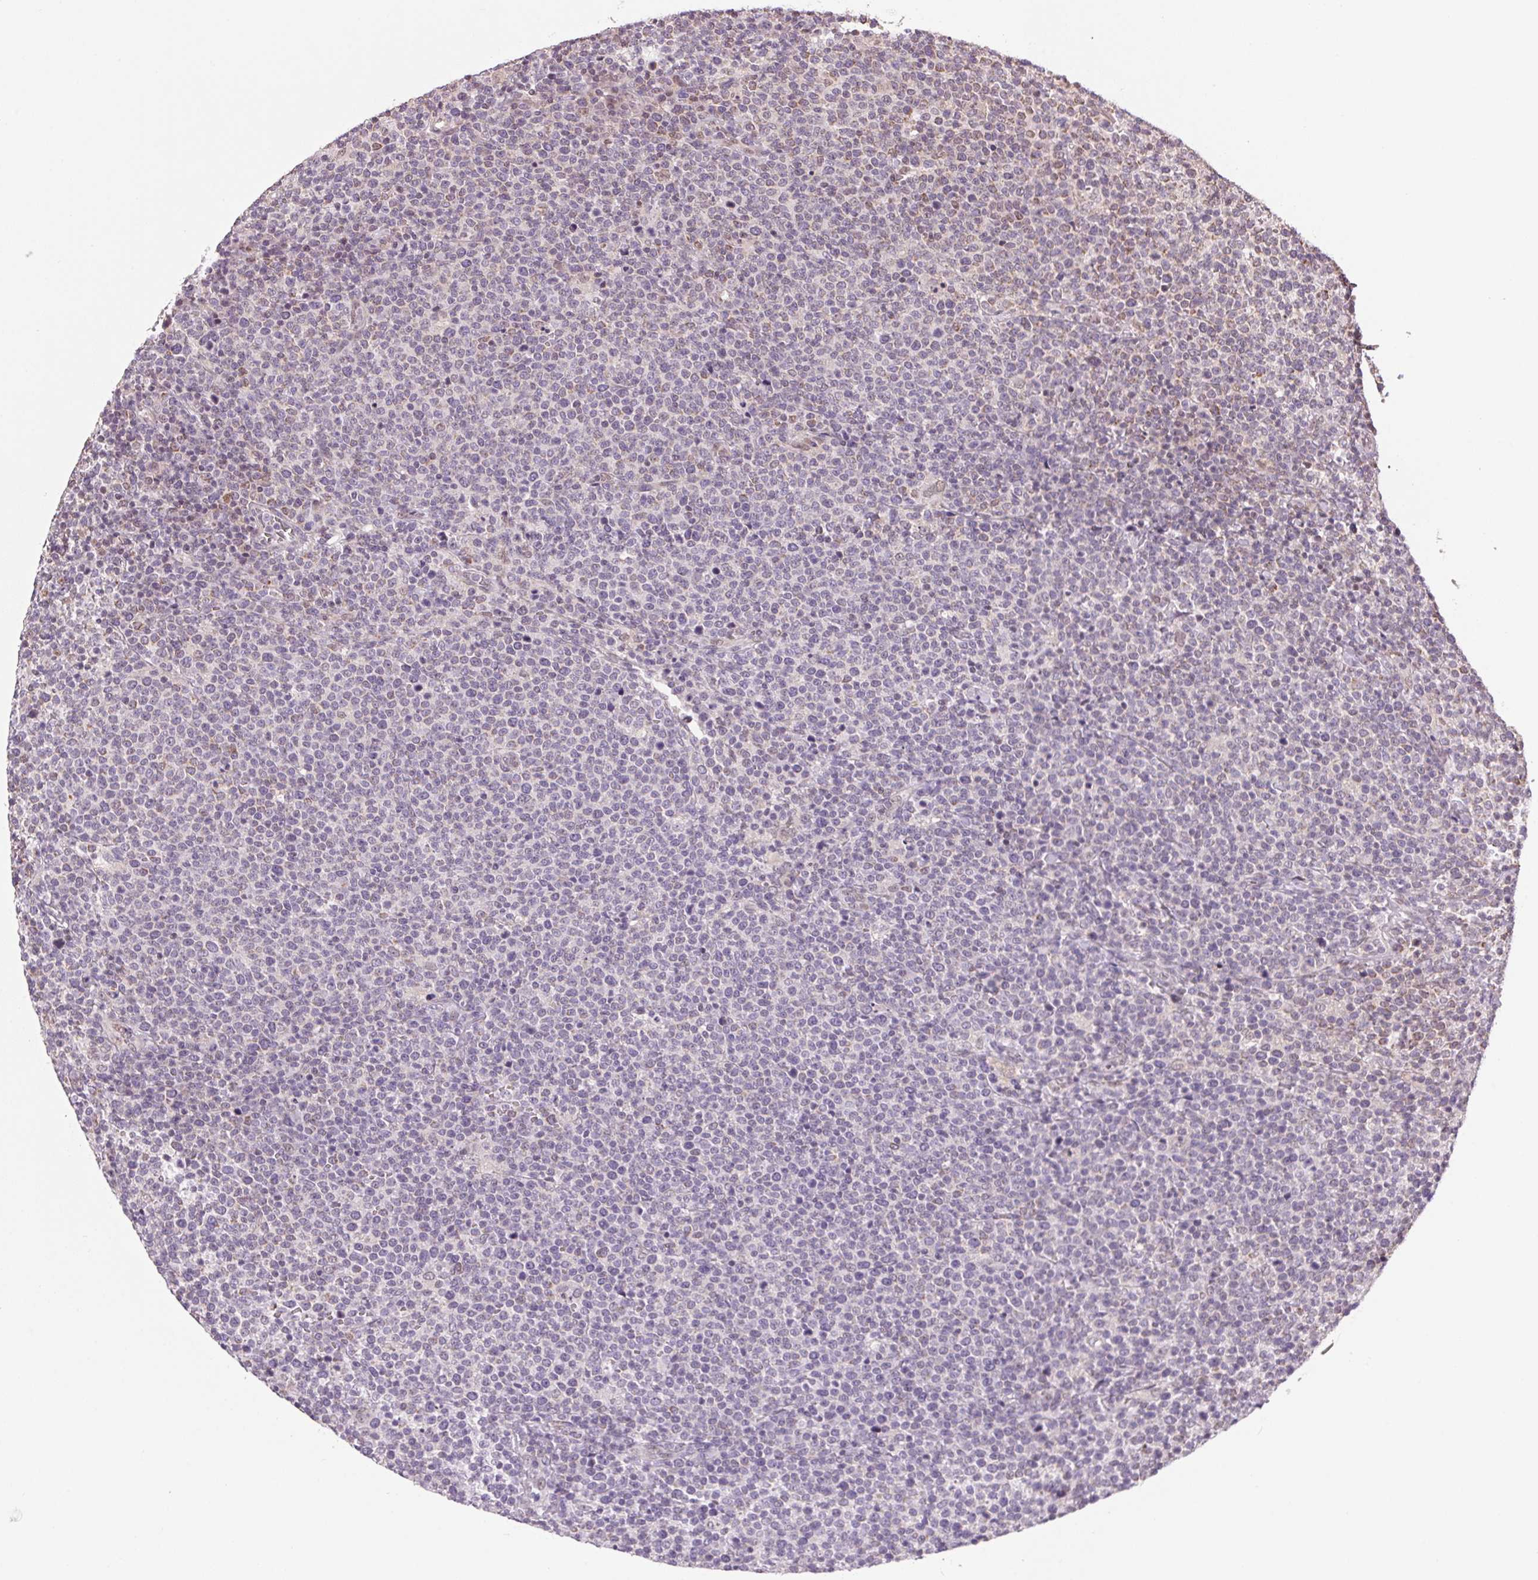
{"staining": {"intensity": "weak", "quantity": "<25%", "location": "cytoplasmic/membranous"}, "tissue": "lymphoma", "cell_type": "Tumor cells", "image_type": "cancer", "snomed": [{"axis": "morphology", "description": "Malignant lymphoma, non-Hodgkin's type, High grade"}, {"axis": "topography", "description": "Lymph node"}], "caption": "High-grade malignant lymphoma, non-Hodgkin's type stained for a protein using immunohistochemistry reveals no expression tumor cells.", "gene": "SC5D", "patient": {"sex": "male", "age": 61}}